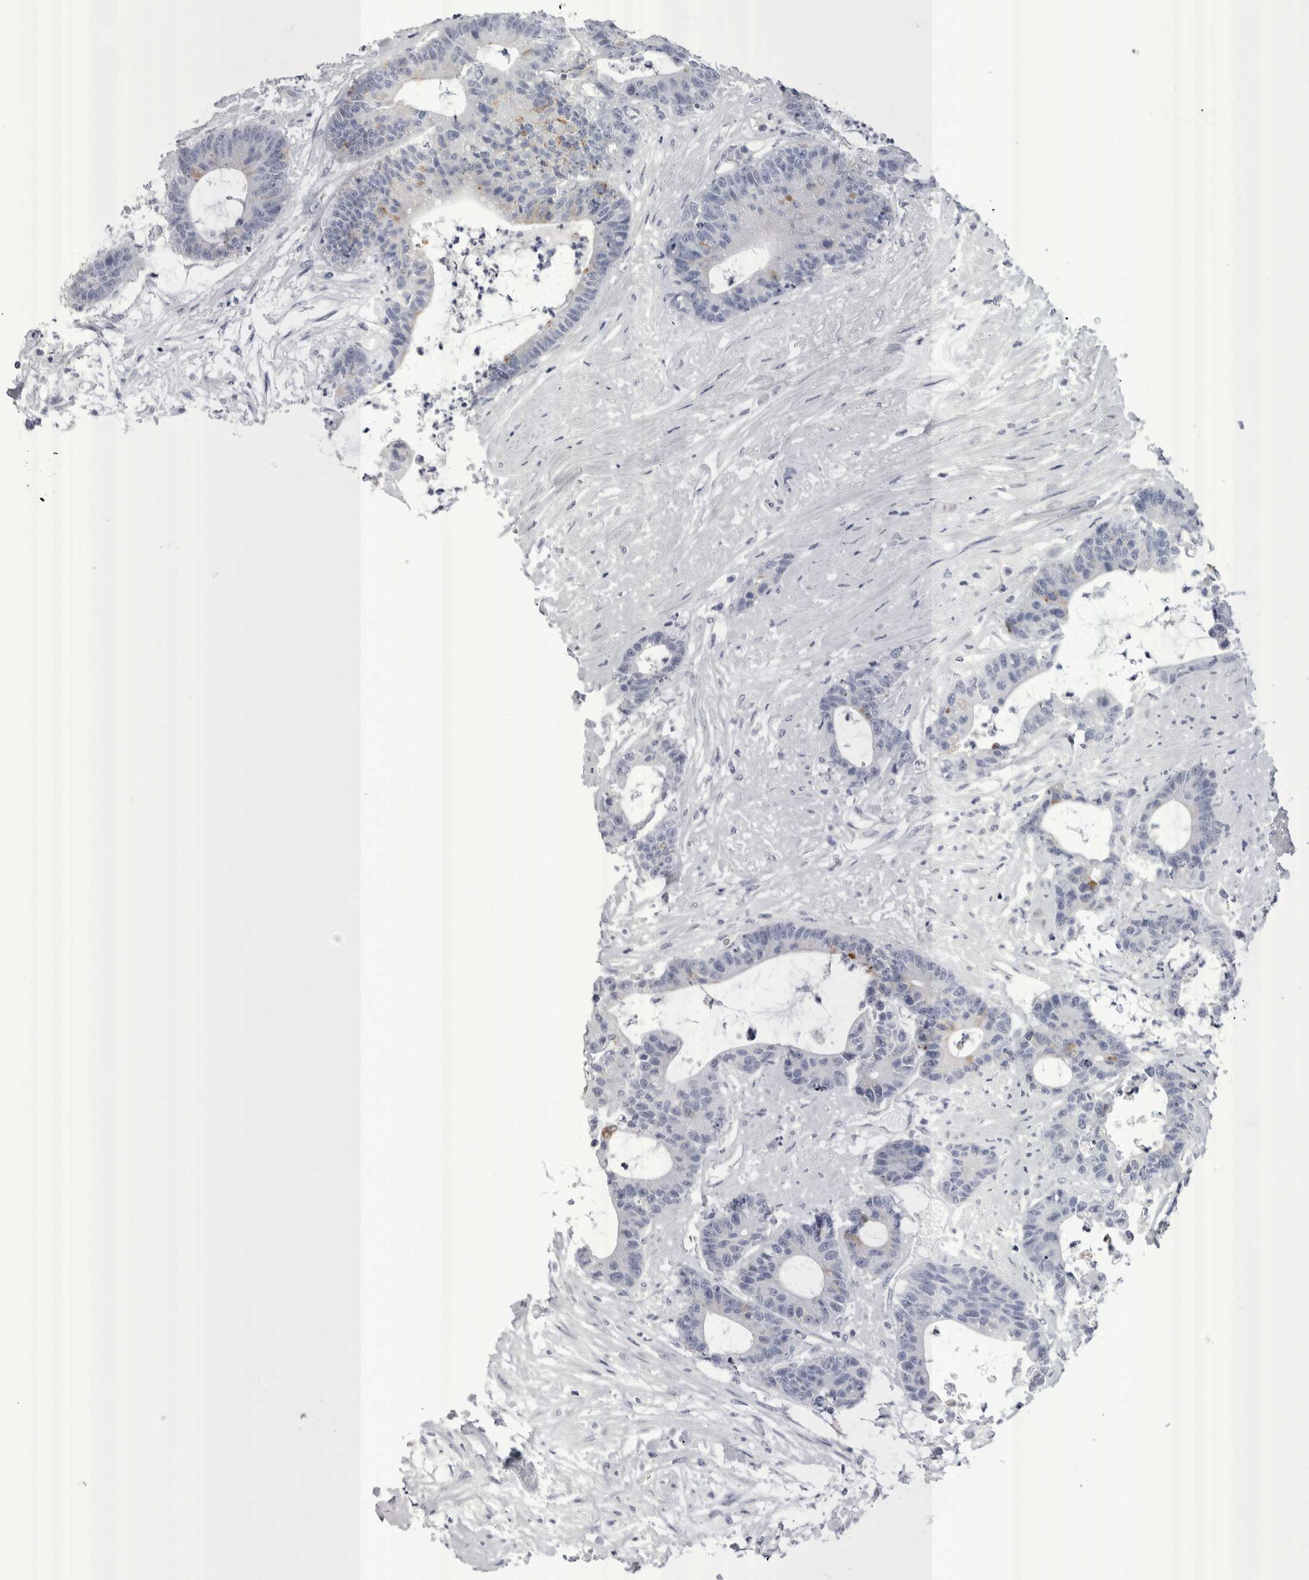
{"staining": {"intensity": "moderate", "quantity": "<25%", "location": "cytoplasmic/membranous"}, "tissue": "colorectal cancer", "cell_type": "Tumor cells", "image_type": "cancer", "snomed": [{"axis": "morphology", "description": "Adenocarcinoma, NOS"}, {"axis": "topography", "description": "Colon"}], "caption": "A photomicrograph of human adenocarcinoma (colorectal) stained for a protein reveals moderate cytoplasmic/membranous brown staining in tumor cells.", "gene": "PWP2", "patient": {"sex": "female", "age": 84}}